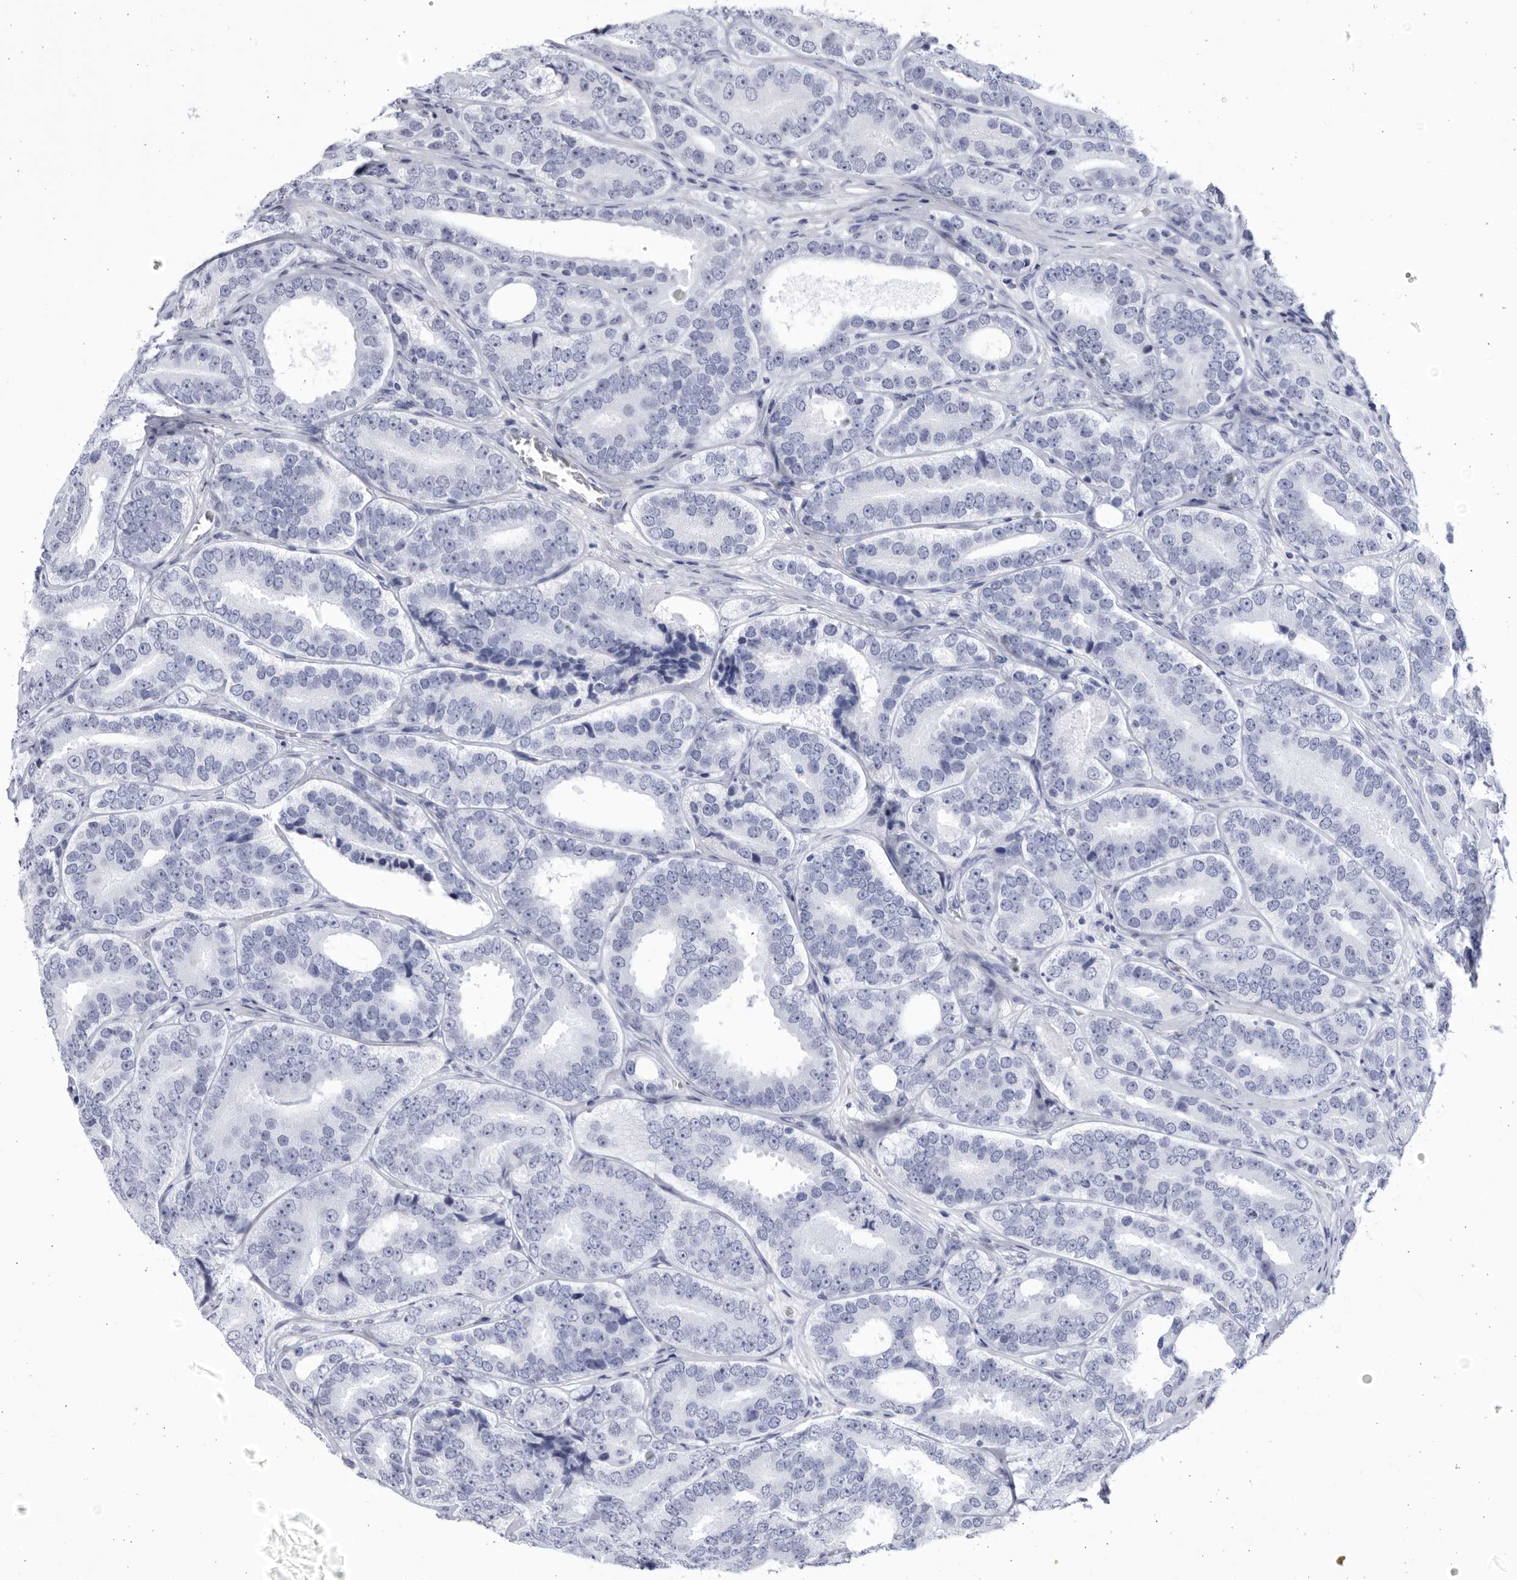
{"staining": {"intensity": "negative", "quantity": "none", "location": "none"}, "tissue": "prostate cancer", "cell_type": "Tumor cells", "image_type": "cancer", "snomed": [{"axis": "morphology", "description": "Adenocarcinoma, High grade"}, {"axis": "topography", "description": "Prostate"}], "caption": "IHC photomicrograph of neoplastic tissue: adenocarcinoma (high-grade) (prostate) stained with DAB demonstrates no significant protein positivity in tumor cells.", "gene": "CCDC181", "patient": {"sex": "male", "age": 56}}